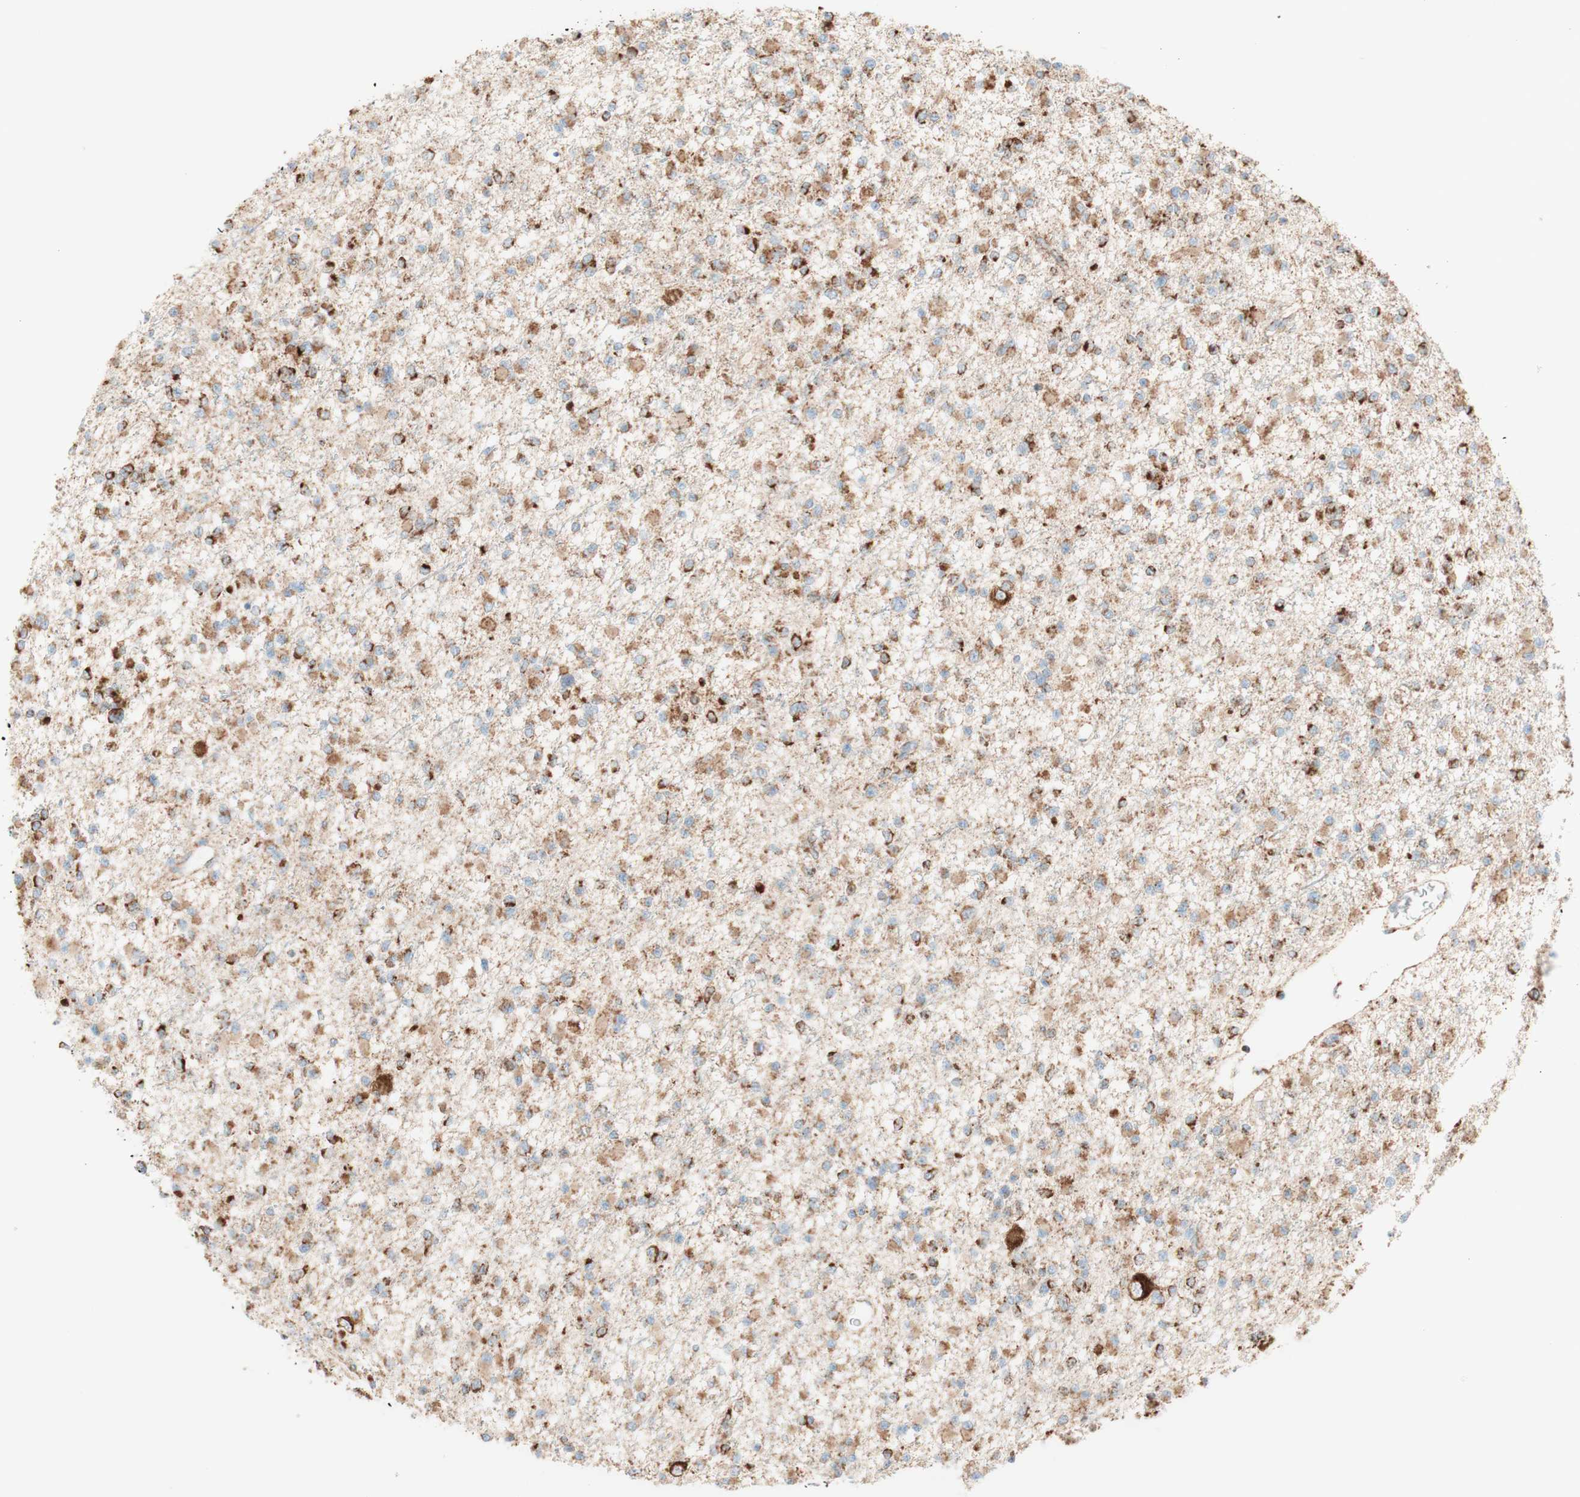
{"staining": {"intensity": "moderate", "quantity": ">75%", "location": "cytoplasmic/membranous"}, "tissue": "glioma", "cell_type": "Tumor cells", "image_type": "cancer", "snomed": [{"axis": "morphology", "description": "Glioma, malignant, Low grade"}, {"axis": "topography", "description": "Brain"}], "caption": "A micrograph of human glioma stained for a protein demonstrates moderate cytoplasmic/membranous brown staining in tumor cells. (DAB (3,3'-diaminobenzidine) IHC, brown staining for protein, blue staining for nuclei).", "gene": "TOMM20", "patient": {"sex": "female", "age": 22}}